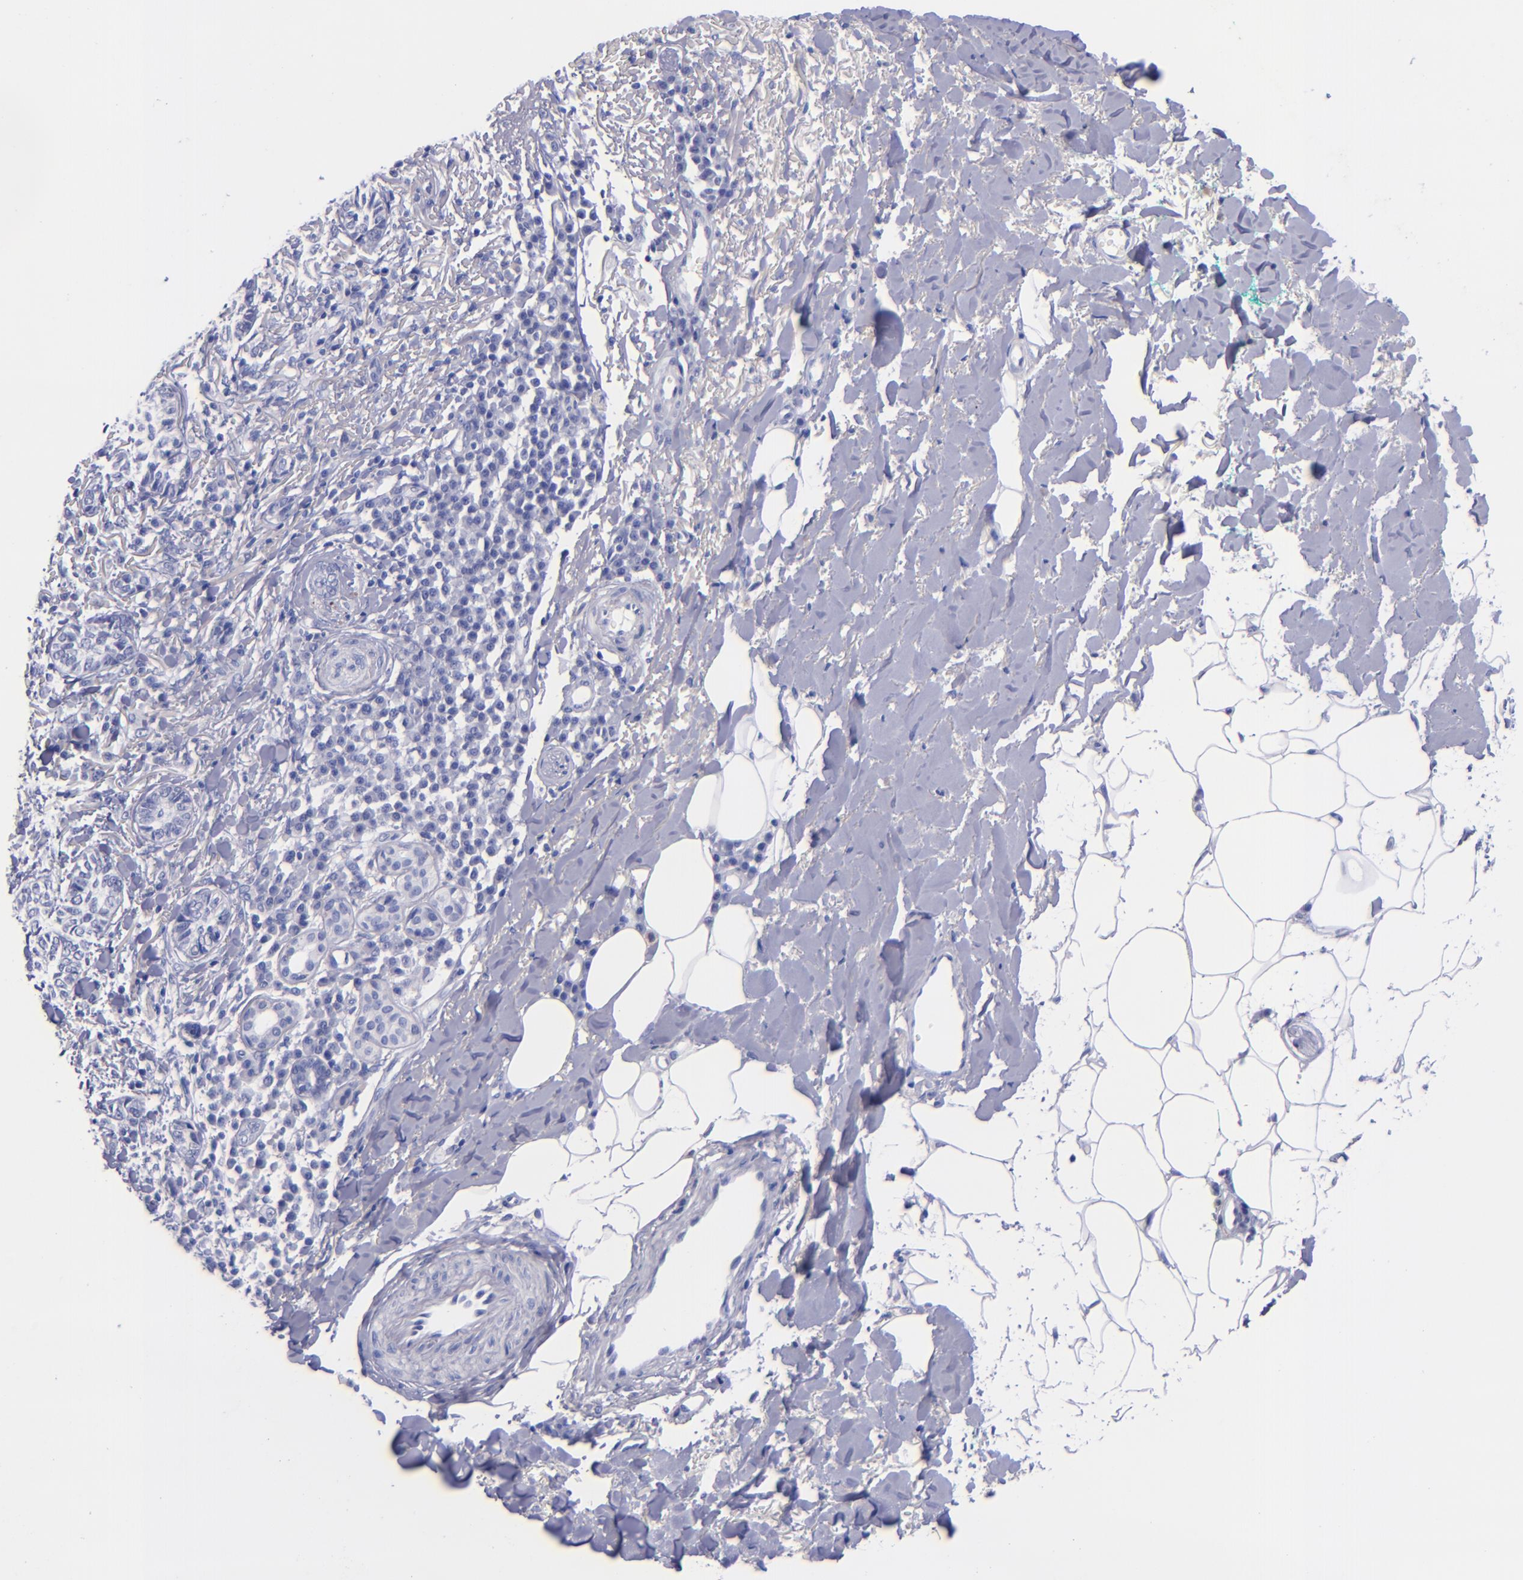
{"staining": {"intensity": "negative", "quantity": "none", "location": "none"}, "tissue": "skin cancer", "cell_type": "Tumor cells", "image_type": "cancer", "snomed": [{"axis": "morphology", "description": "Basal cell carcinoma"}, {"axis": "topography", "description": "Skin"}], "caption": "High magnification brightfield microscopy of skin basal cell carcinoma stained with DAB (3,3'-diaminobenzidine) (brown) and counterstained with hematoxylin (blue): tumor cells show no significant expression.", "gene": "SV2A", "patient": {"sex": "female", "age": 89}}